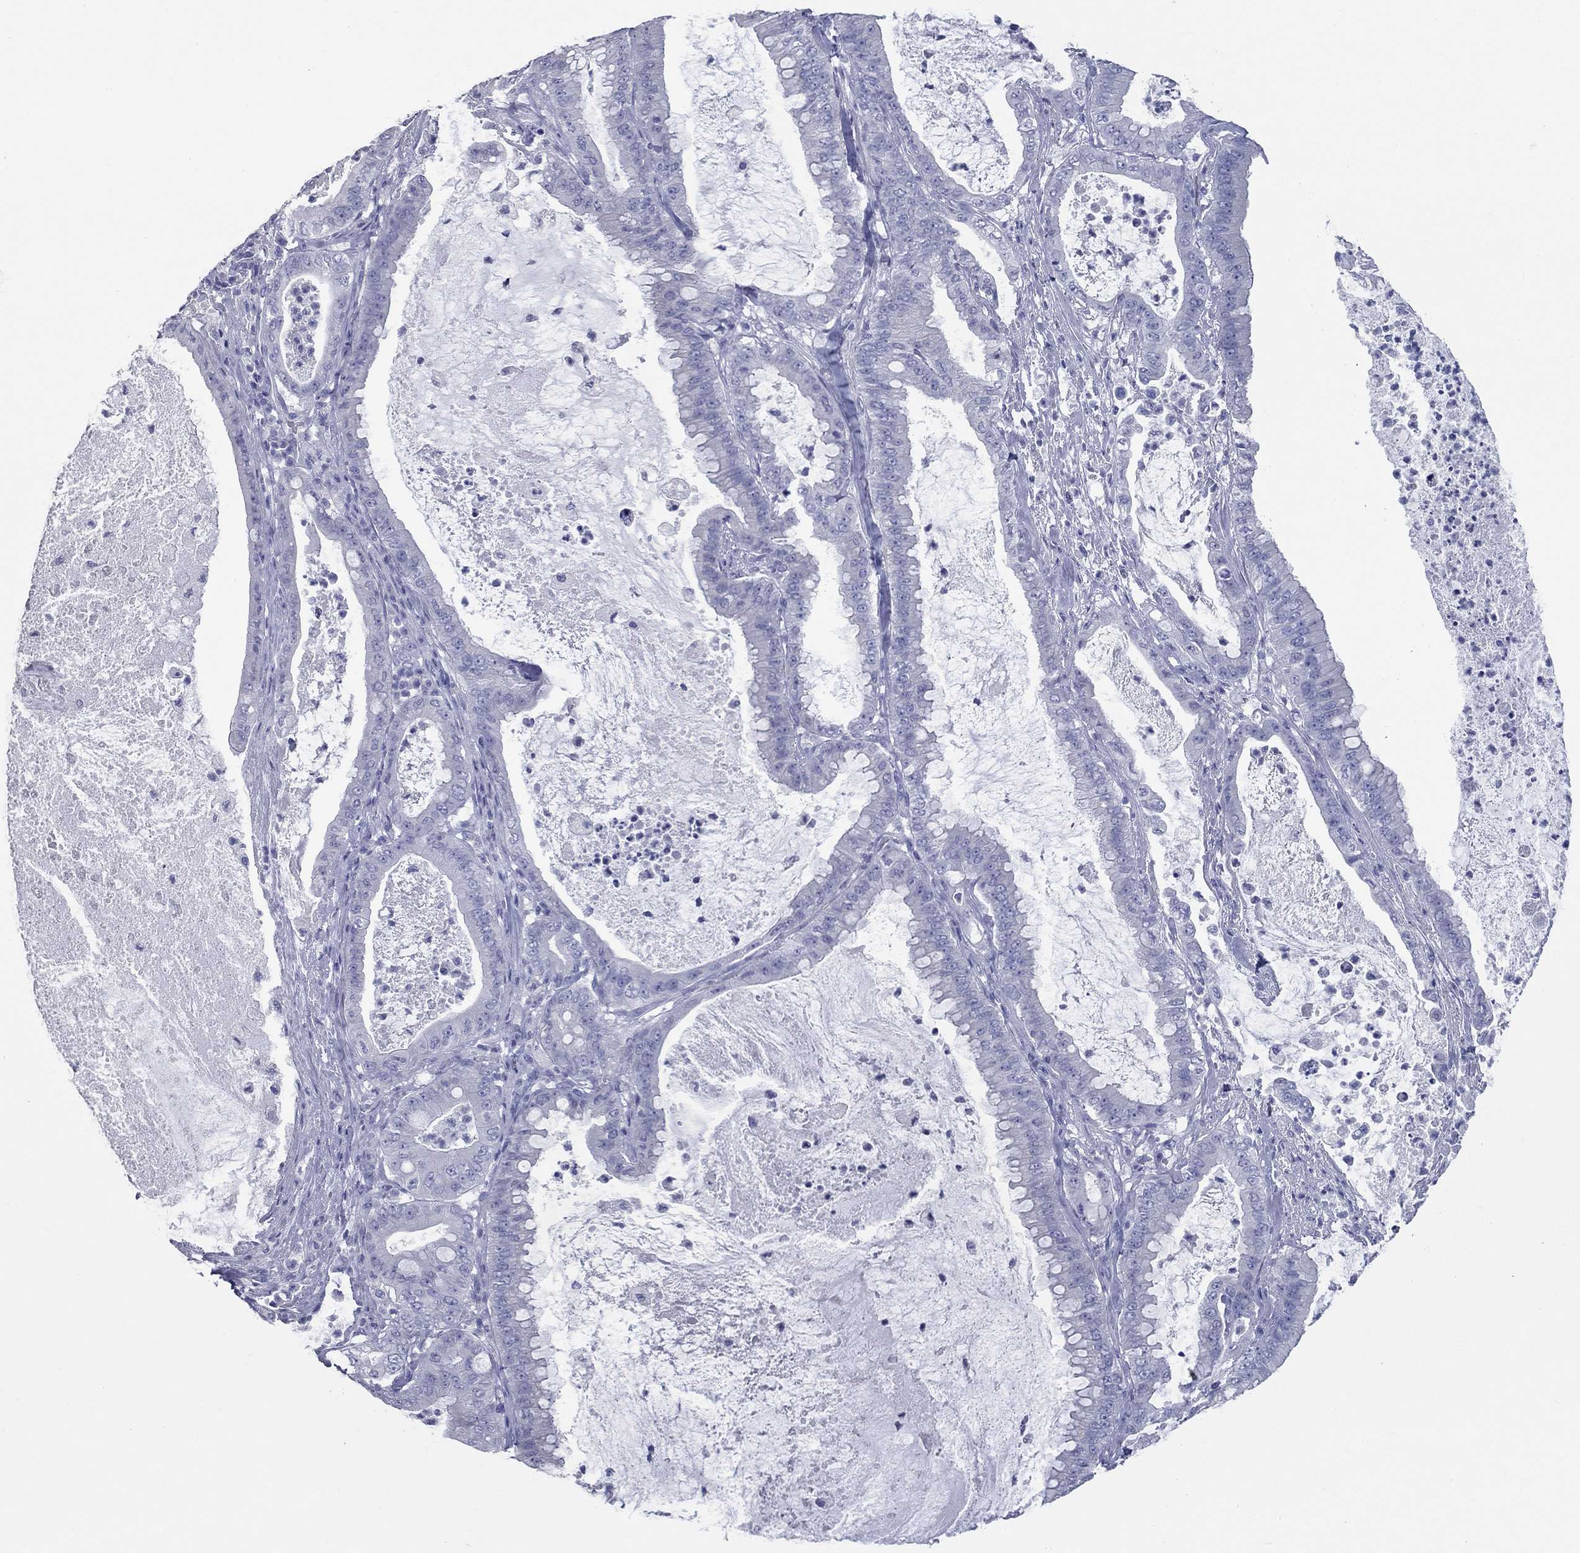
{"staining": {"intensity": "negative", "quantity": "none", "location": "none"}, "tissue": "pancreatic cancer", "cell_type": "Tumor cells", "image_type": "cancer", "snomed": [{"axis": "morphology", "description": "Adenocarcinoma, NOS"}, {"axis": "topography", "description": "Pancreas"}], "caption": "Image shows no significant protein expression in tumor cells of pancreatic adenocarcinoma.", "gene": "KIRREL2", "patient": {"sex": "male", "age": 71}}